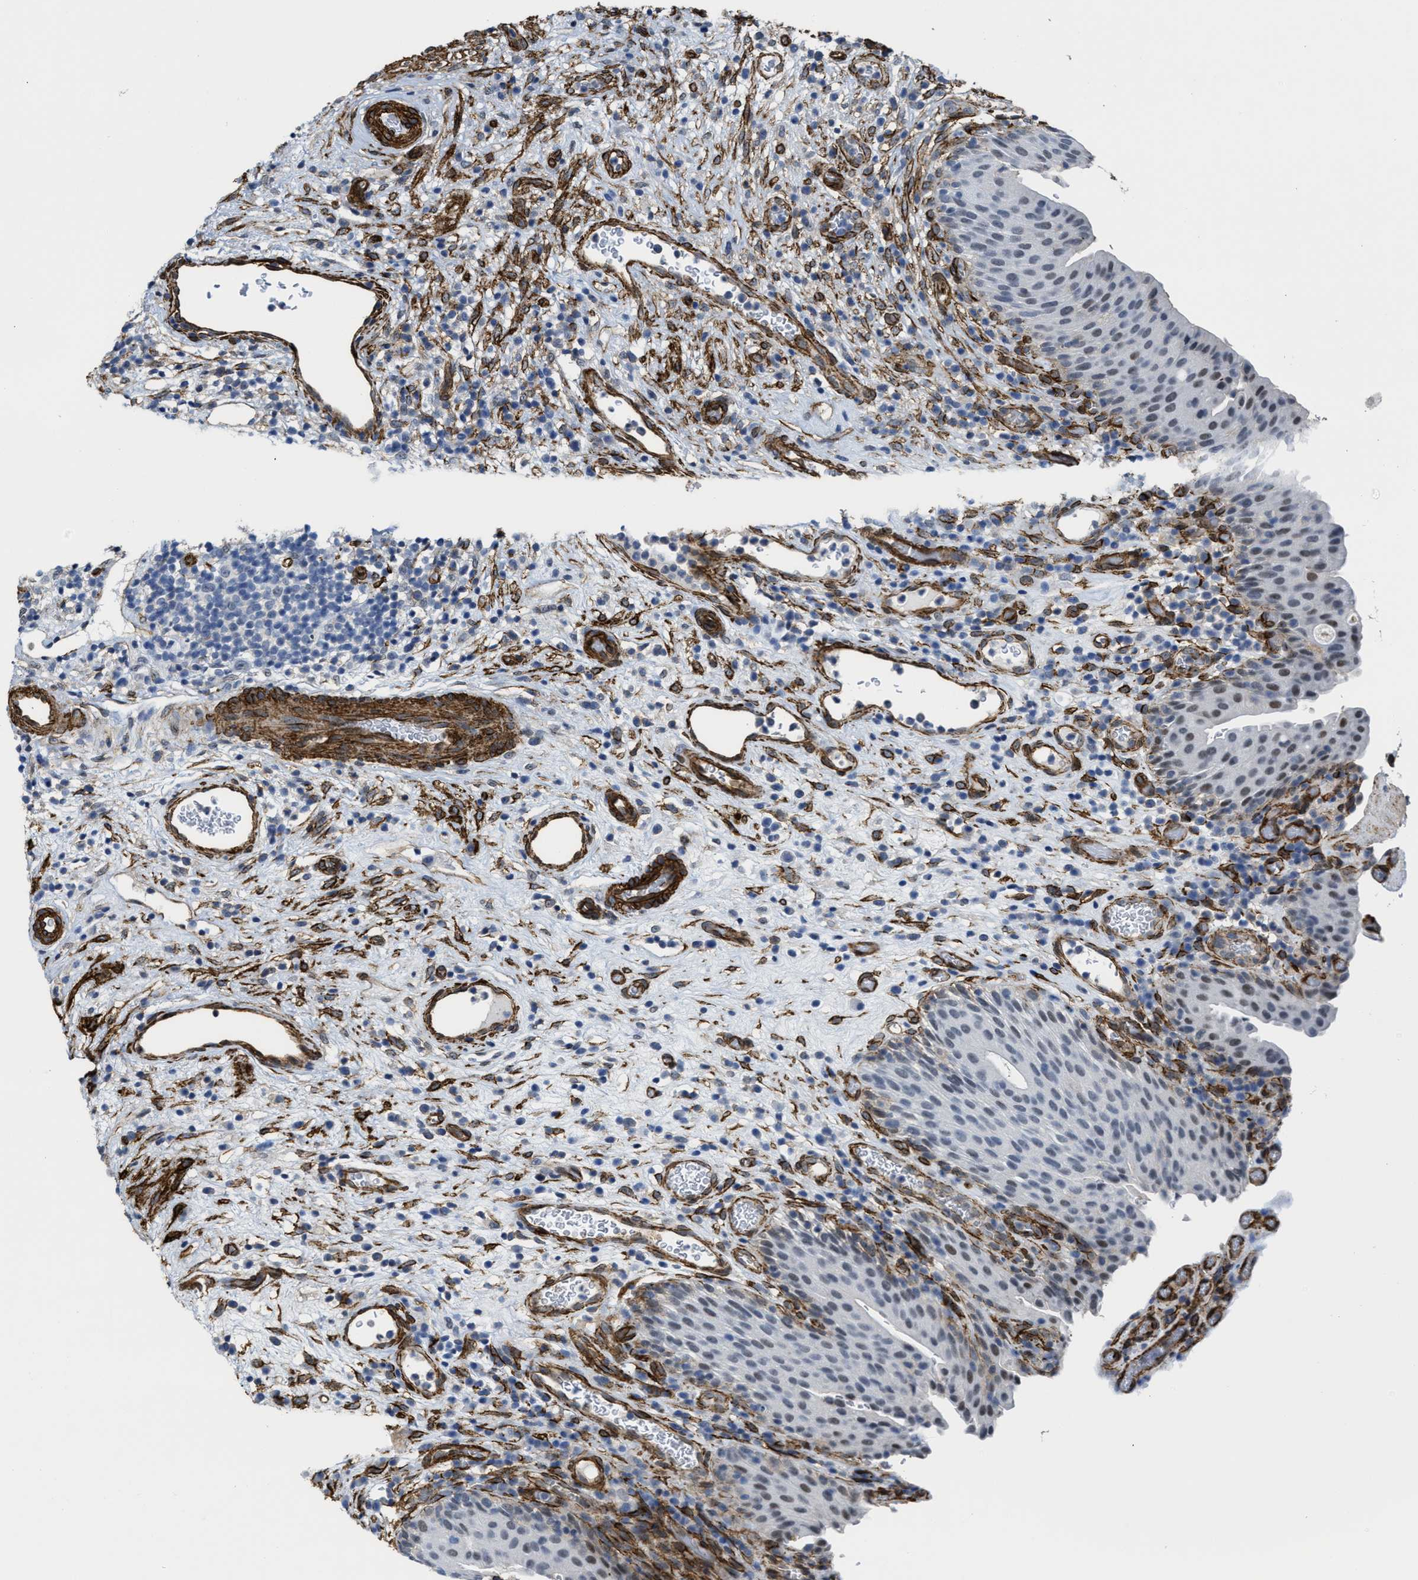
{"staining": {"intensity": "weak", "quantity": "<25%", "location": "nuclear"}, "tissue": "urothelial cancer", "cell_type": "Tumor cells", "image_type": "cancer", "snomed": [{"axis": "morphology", "description": "Urothelial carcinoma, High grade"}, {"axis": "topography", "description": "Urinary bladder"}], "caption": "A photomicrograph of urothelial cancer stained for a protein demonstrates no brown staining in tumor cells. (Immunohistochemistry, brightfield microscopy, high magnification).", "gene": "NAB1", "patient": {"sex": "male", "age": 74}}